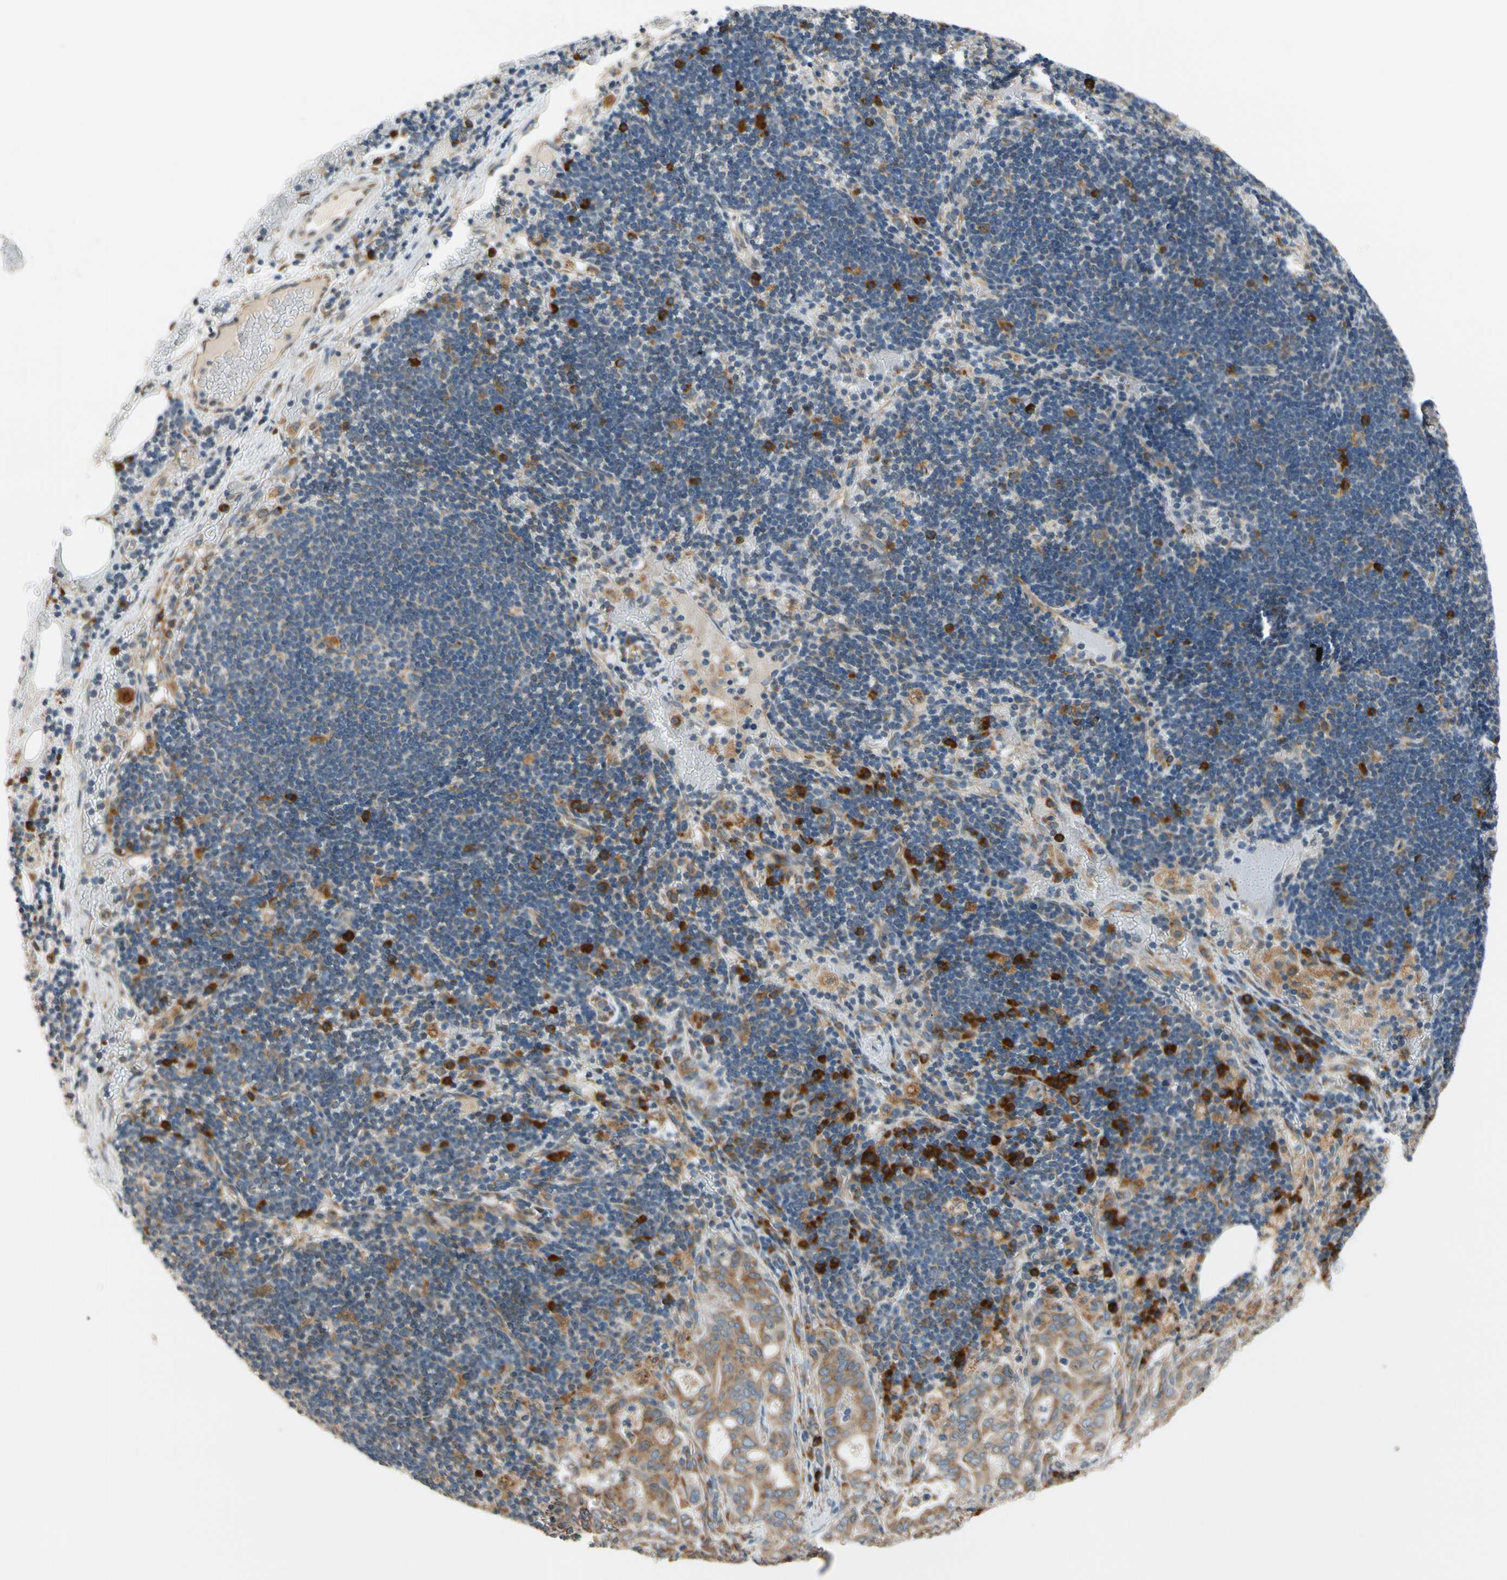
{"staining": {"intensity": "moderate", "quantity": ">75%", "location": "cytoplasmic/membranous"}, "tissue": "liver cancer", "cell_type": "Tumor cells", "image_type": "cancer", "snomed": [{"axis": "morphology", "description": "Cholangiocarcinoma"}, {"axis": "topography", "description": "Liver"}], "caption": "Liver cancer (cholangiocarcinoma) stained with immunohistochemistry reveals moderate cytoplasmic/membranous positivity in approximately >75% of tumor cells. (DAB IHC with brightfield microscopy, high magnification).", "gene": "RPN2", "patient": {"sex": "female", "age": 68}}